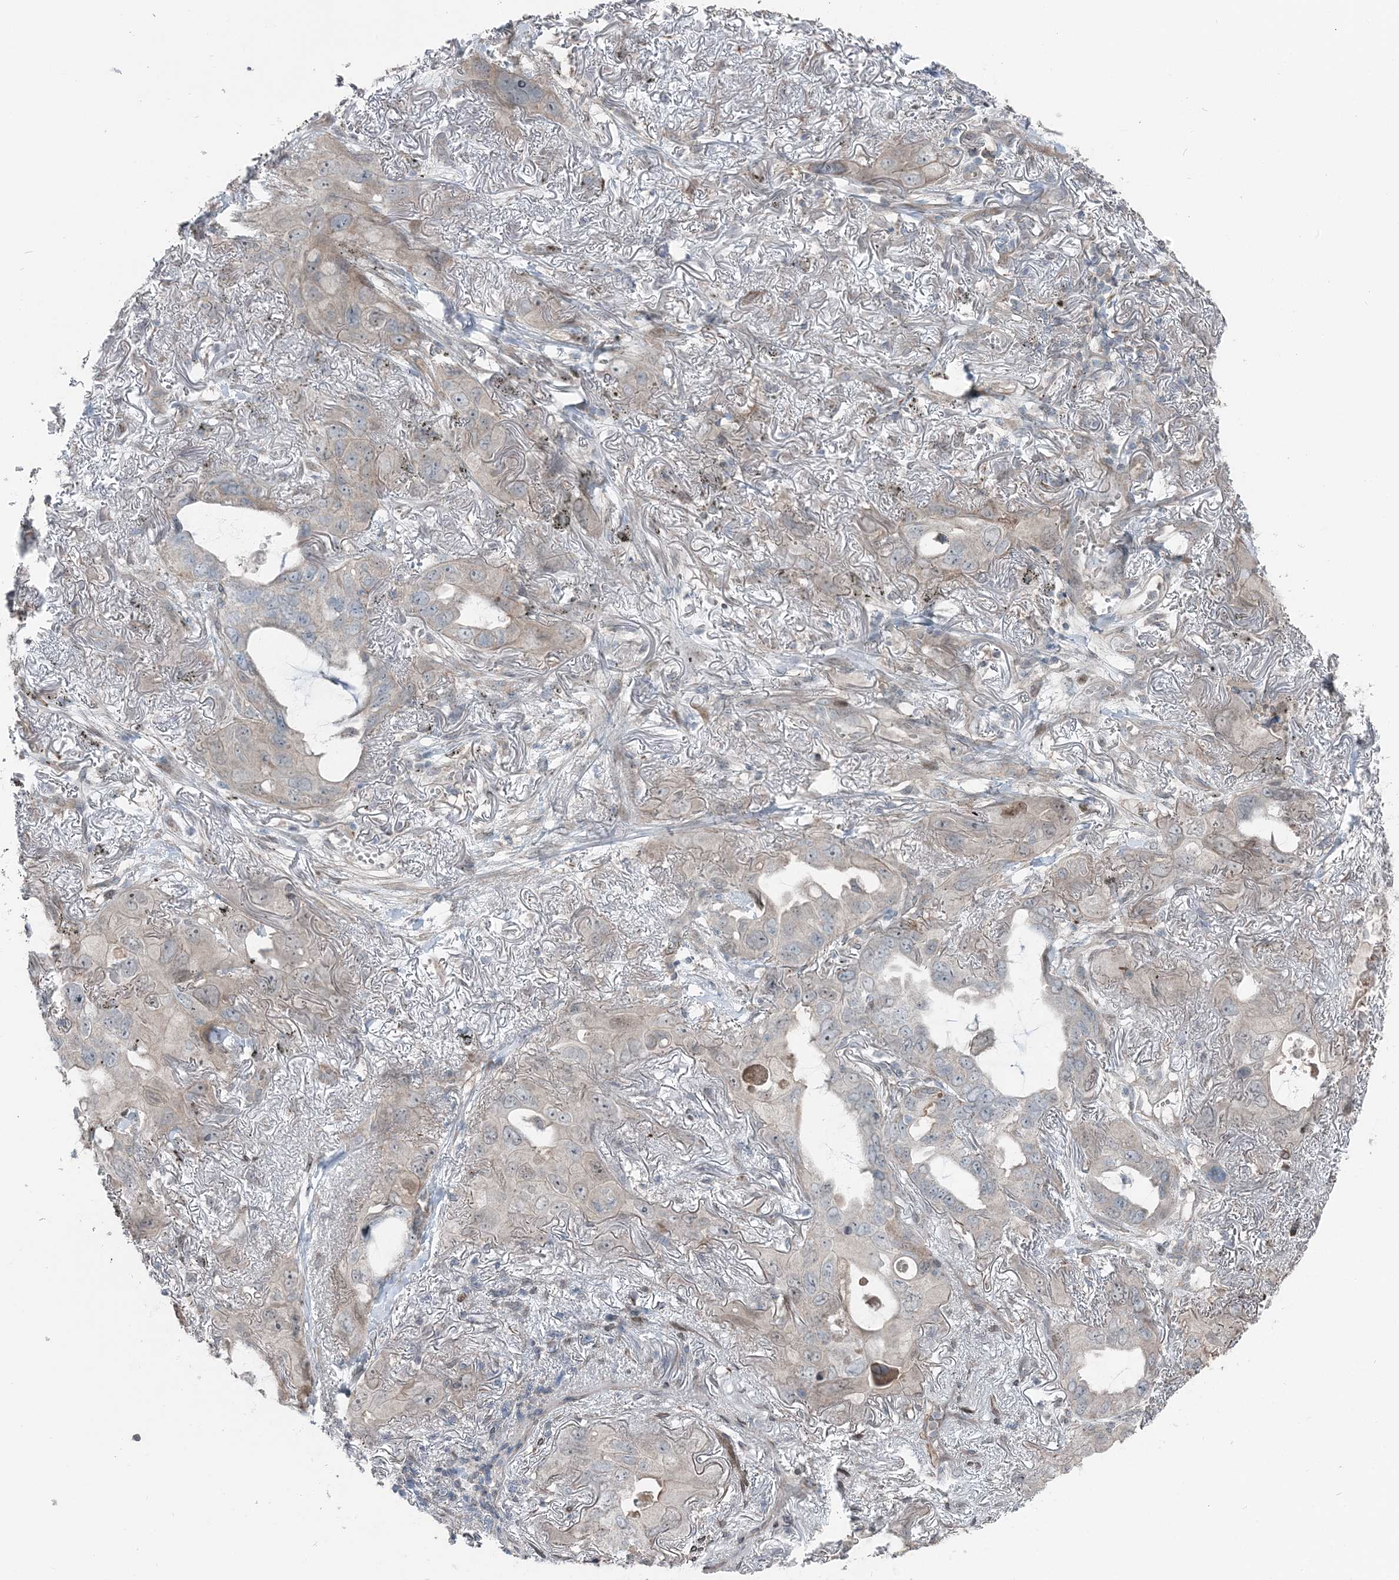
{"staining": {"intensity": "negative", "quantity": "none", "location": "none"}, "tissue": "lung cancer", "cell_type": "Tumor cells", "image_type": "cancer", "snomed": [{"axis": "morphology", "description": "Squamous cell carcinoma, NOS"}, {"axis": "topography", "description": "Lung"}], "caption": "DAB (3,3'-diaminobenzidine) immunohistochemical staining of human lung cancer displays no significant staining in tumor cells.", "gene": "FBXL17", "patient": {"sex": "female", "age": 73}}